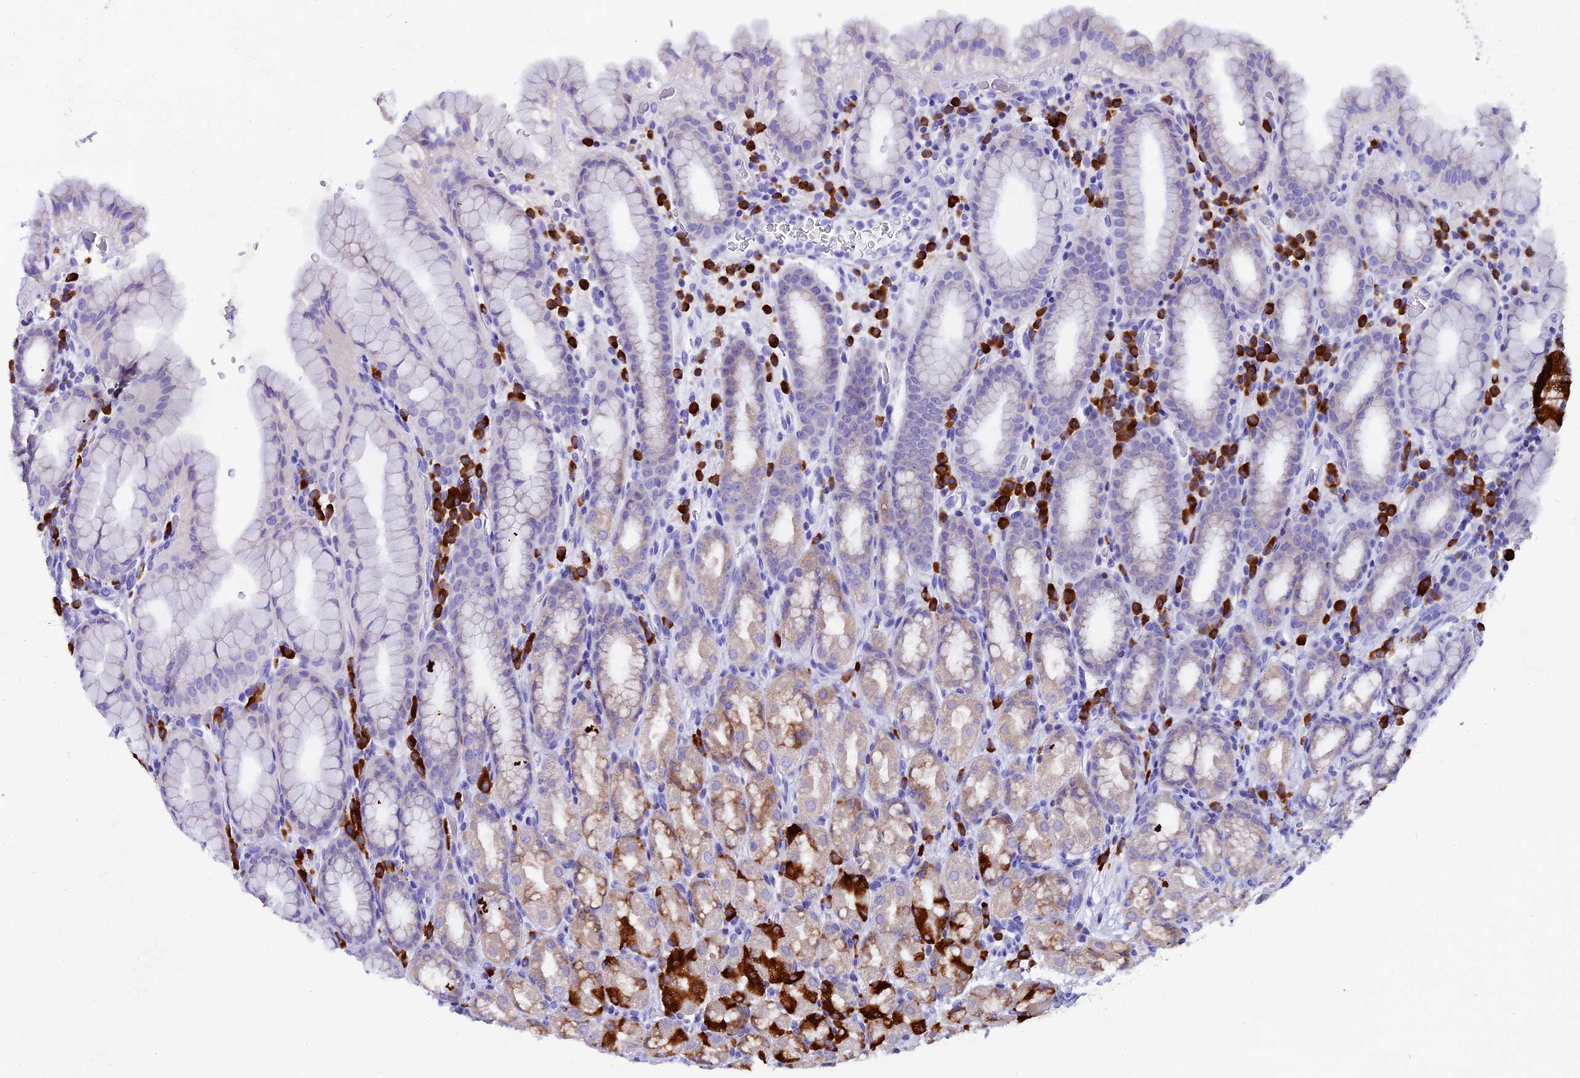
{"staining": {"intensity": "strong", "quantity": "25%-75%", "location": "cytoplasmic/membranous"}, "tissue": "stomach", "cell_type": "Glandular cells", "image_type": "normal", "snomed": [{"axis": "morphology", "description": "Normal tissue, NOS"}, {"axis": "topography", "description": "Stomach, upper"}, {"axis": "topography", "description": "Stomach, lower"}, {"axis": "topography", "description": "Small intestine"}], "caption": "Protein positivity by immunohistochemistry exhibits strong cytoplasmic/membranous staining in approximately 25%-75% of glandular cells in normal stomach.", "gene": "FKBP11", "patient": {"sex": "male", "age": 68}}